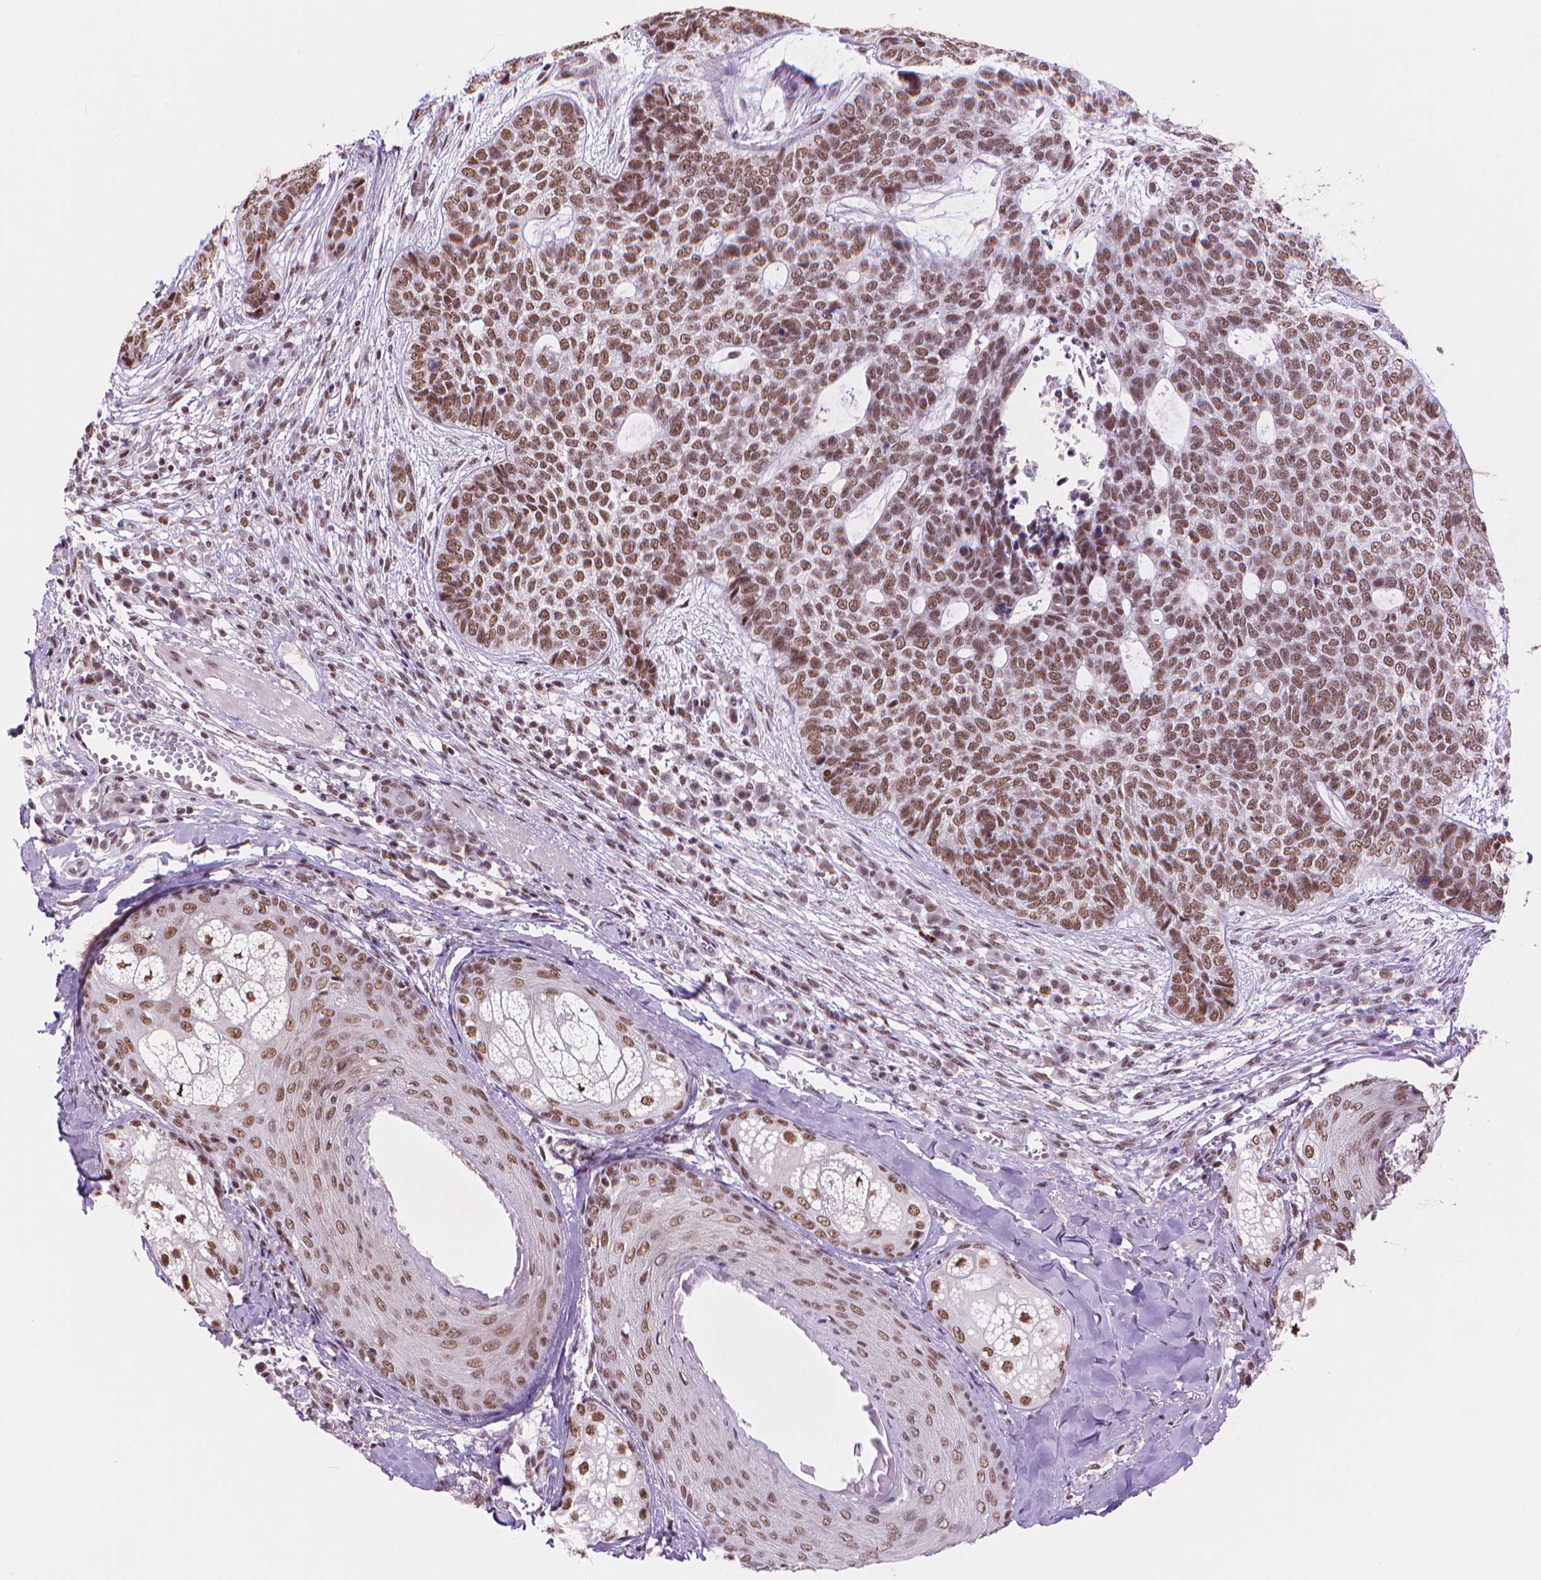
{"staining": {"intensity": "moderate", "quantity": ">75%", "location": "nuclear"}, "tissue": "skin cancer", "cell_type": "Tumor cells", "image_type": "cancer", "snomed": [{"axis": "morphology", "description": "Basal cell carcinoma"}, {"axis": "topography", "description": "Skin"}], "caption": "Immunohistochemical staining of skin basal cell carcinoma shows medium levels of moderate nuclear protein positivity in approximately >75% of tumor cells. The protein is stained brown, and the nuclei are stained in blue (DAB IHC with brightfield microscopy, high magnification).", "gene": "RPA4", "patient": {"sex": "female", "age": 69}}